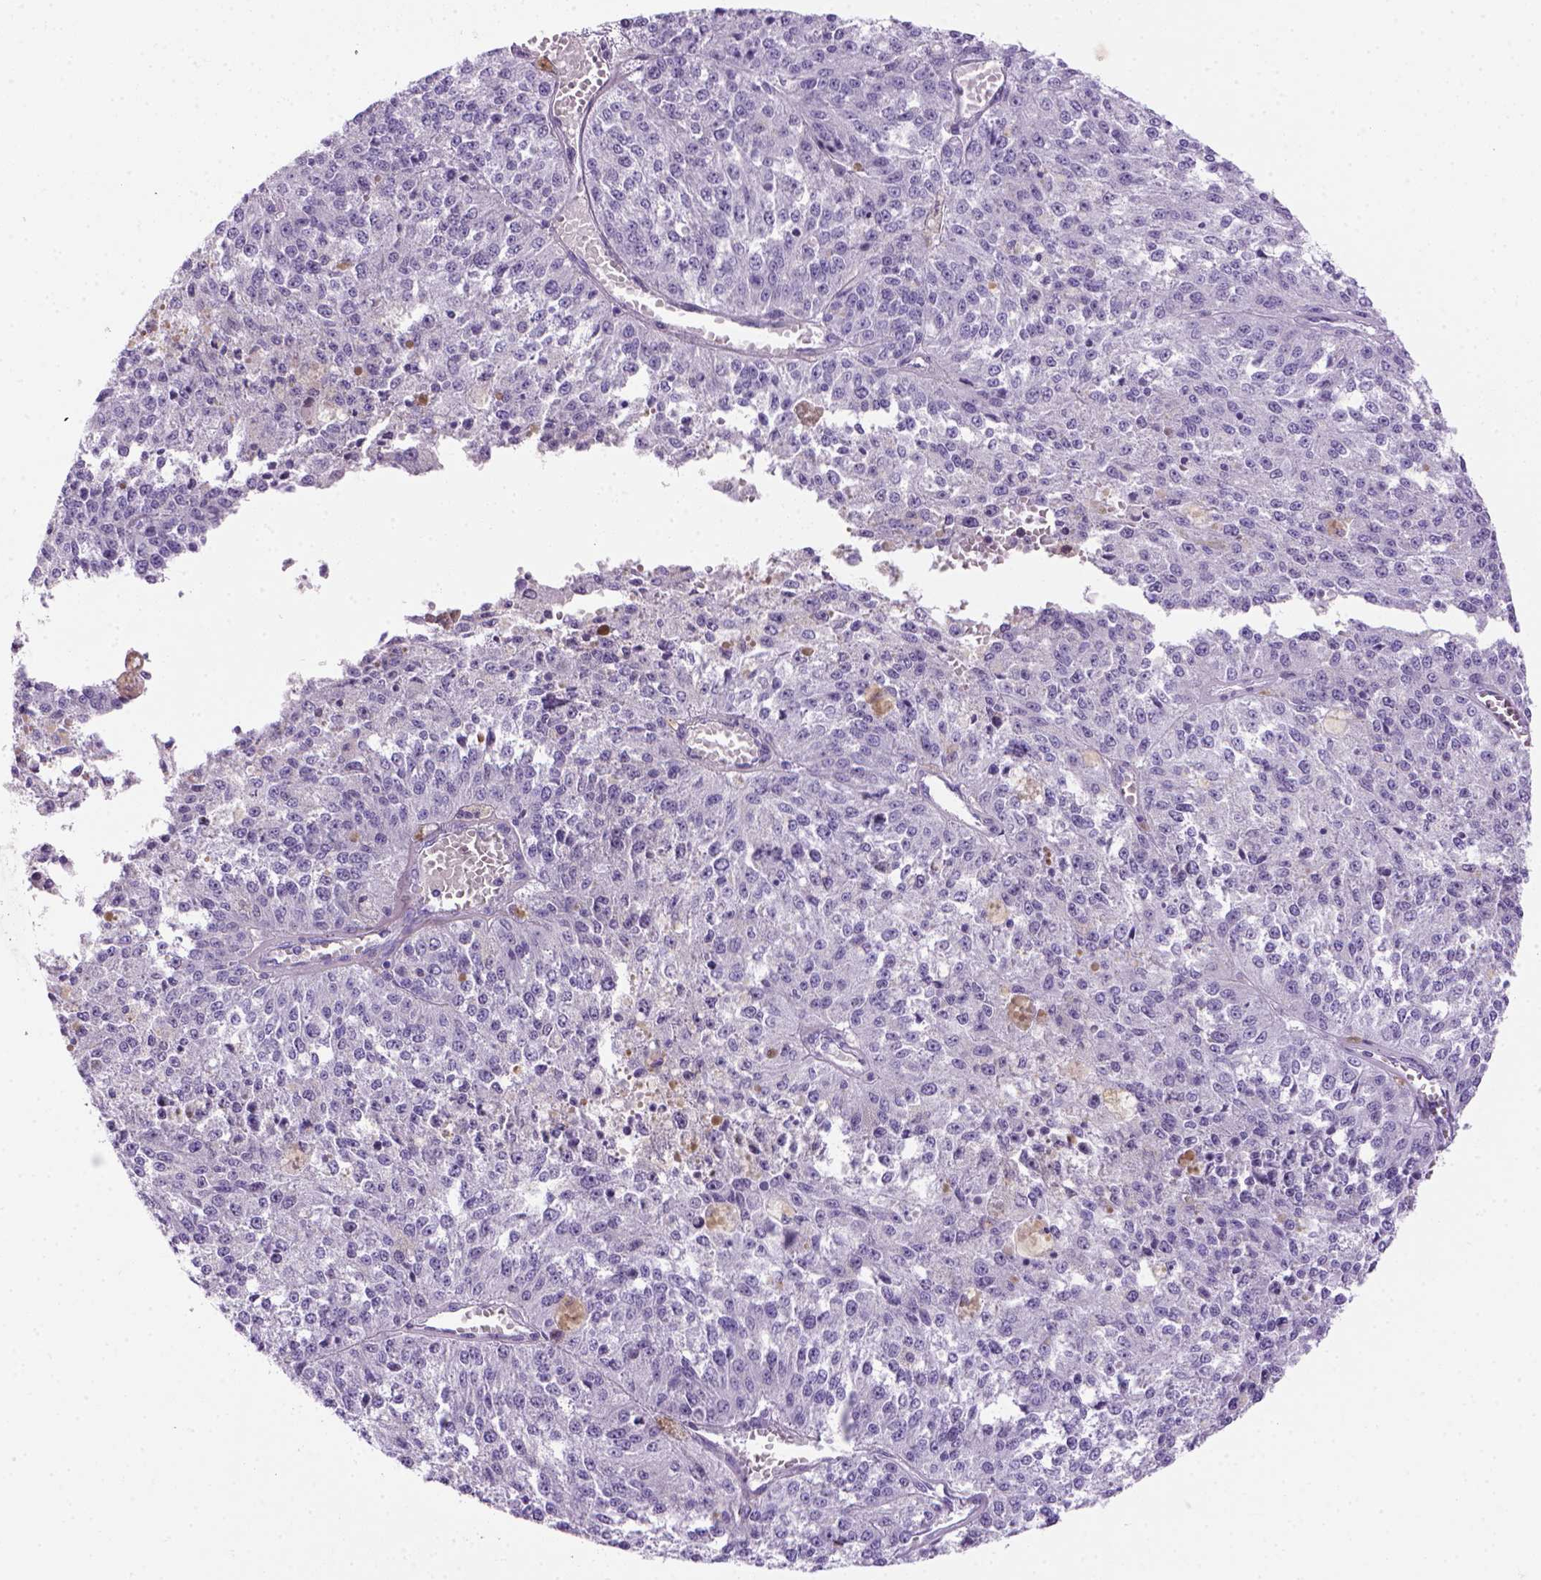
{"staining": {"intensity": "negative", "quantity": "none", "location": "none"}, "tissue": "melanoma", "cell_type": "Tumor cells", "image_type": "cancer", "snomed": [{"axis": "morphology", "description": "Malignant melanoma, Metastatic site"}, {"axis": "topography", "description": "Lymph node"}], "caption": "A micrograph of human malignant melanoma (metastatic site) is negative for staining in tumor cells.", "gene": "ARHGEF33", "patient": {"sex": "female", "age": 64}}